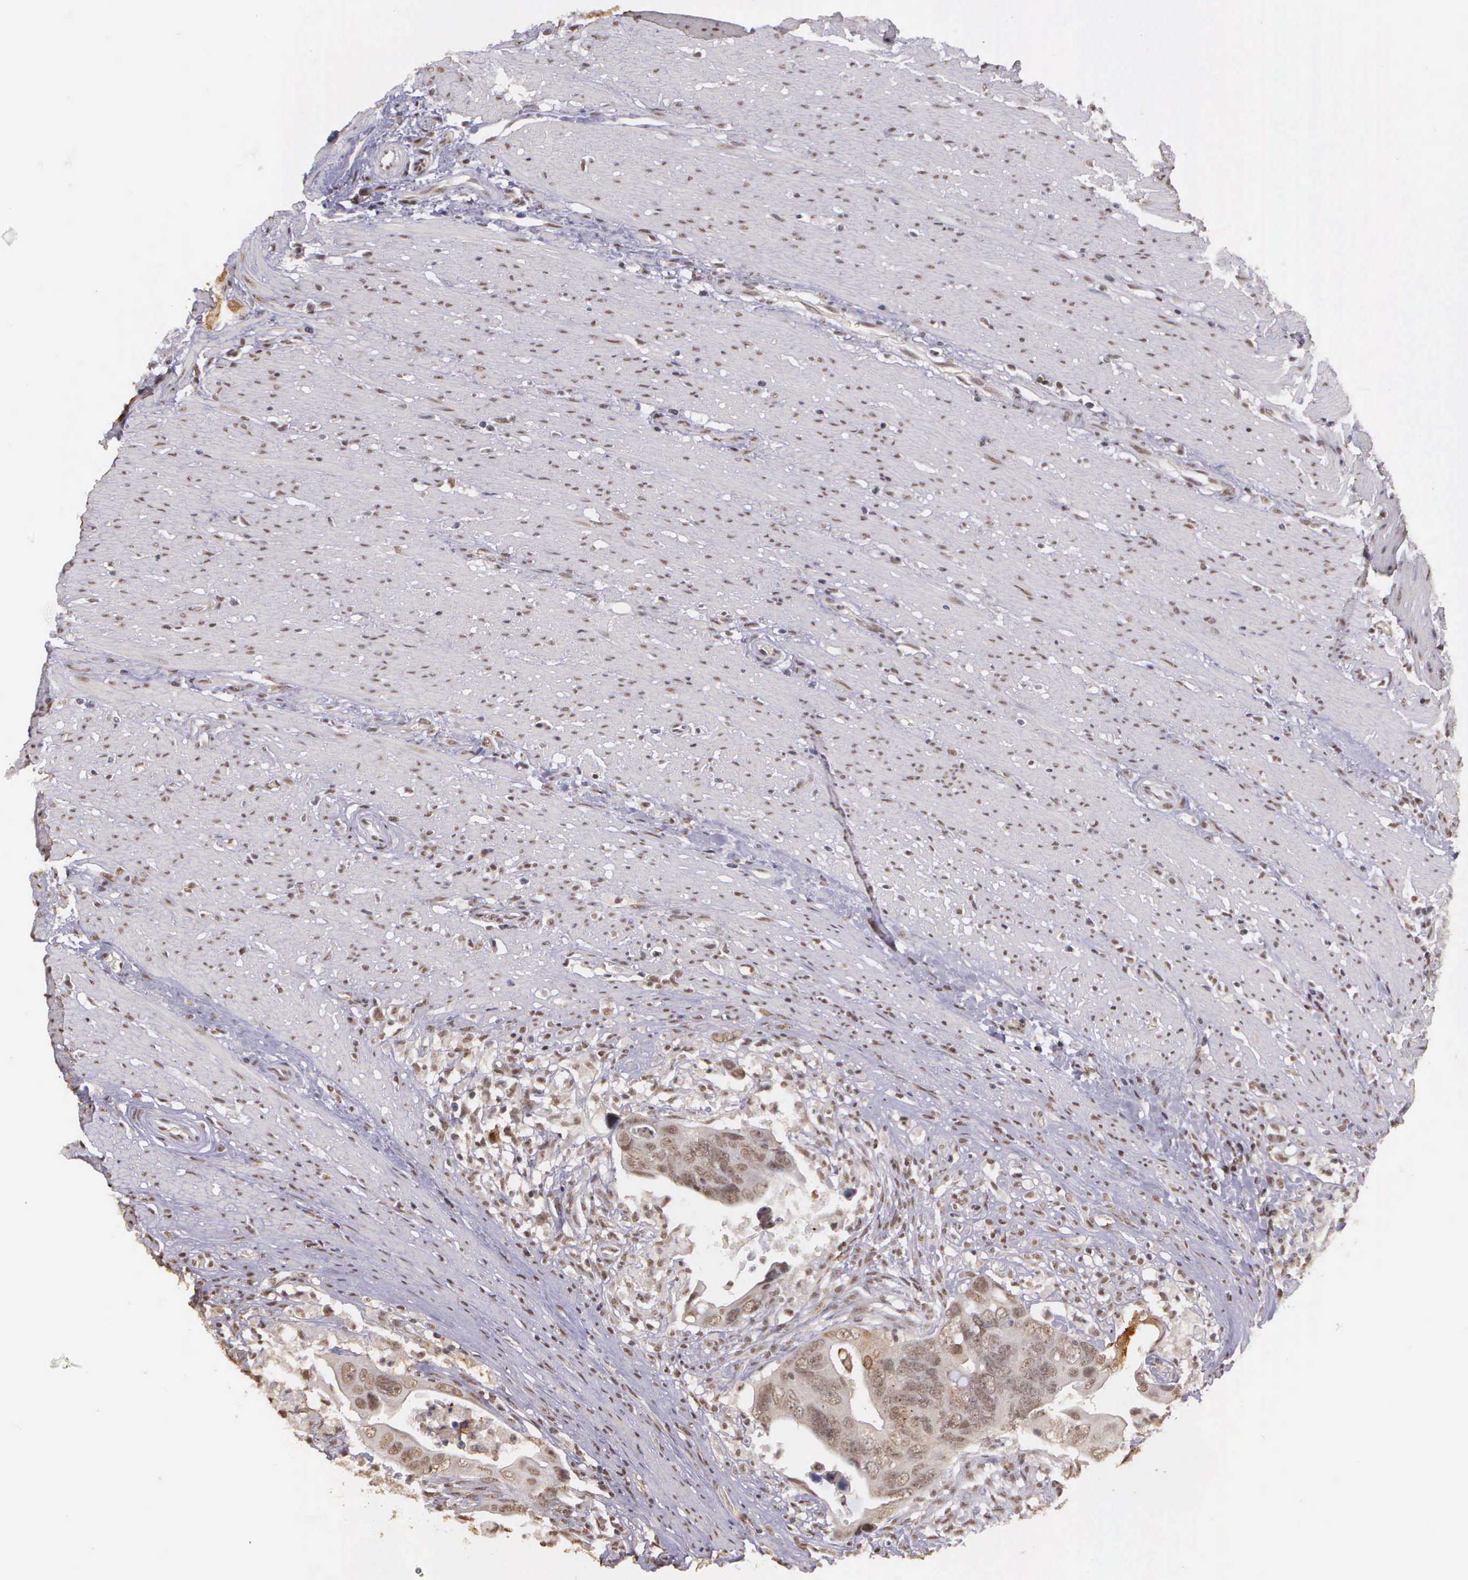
{"staining": {"intensity": "weak", "quantity": ">75%", "location": "nuclear"}, "tissue": "colorectal cancer", "cell_type": "Tumor cells", "image_type": "cancer", "snomed": [{"axis": "morphology", "description": "Adenocarcinoma, NOS"}, {"axis": "topography", "description": "Rectum"}], "caption": "Immunohistochemical staining of human adenocarcinoma (colorectal) reveals low levels of weak nuclear protein positivity in approximately >75% of tumor cells. Nuclei are stained in blue.", "gene": "ARMCX5", "patient": {"sex": "male", "age": 53}}